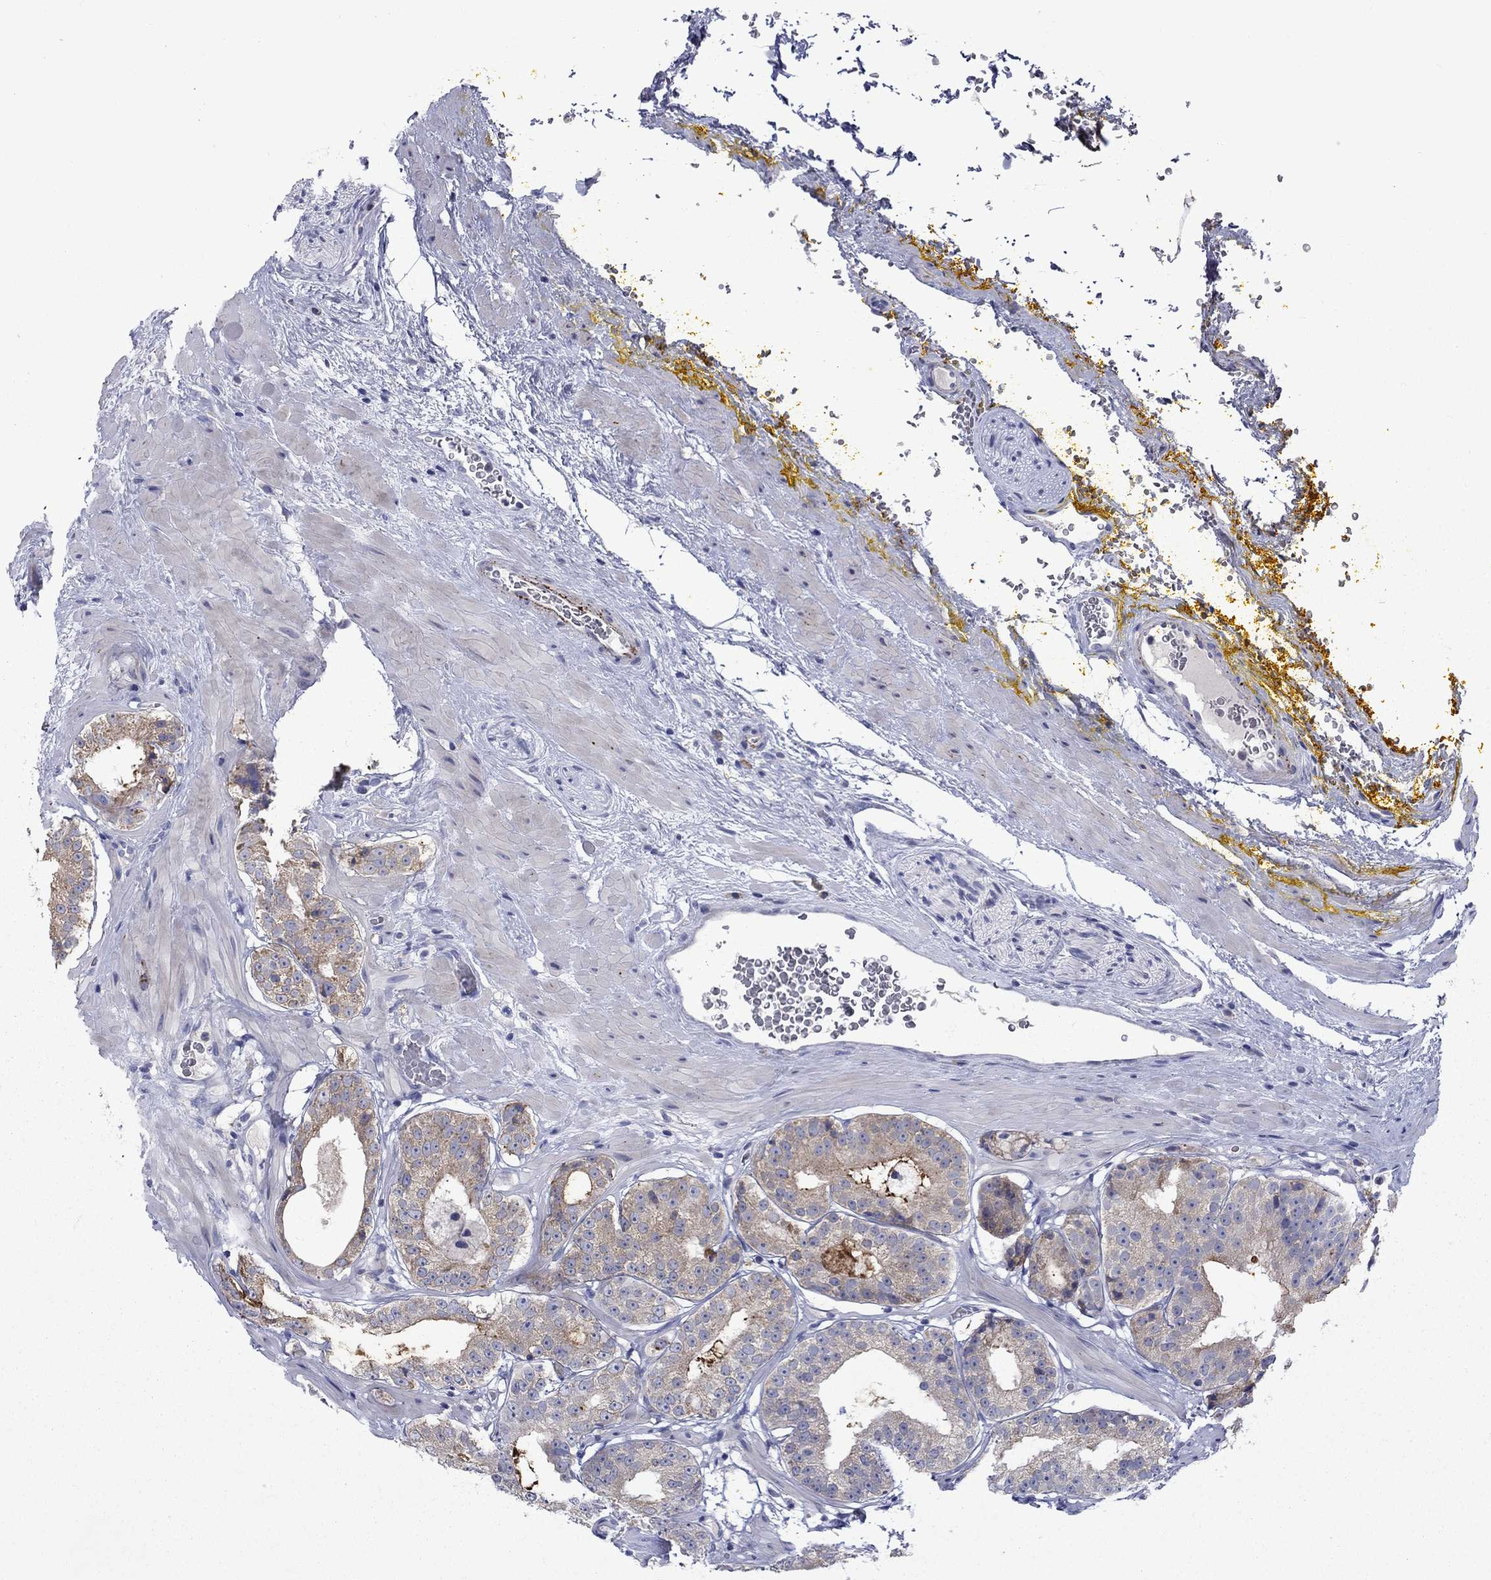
{"staining": {"intensity": "moderate", "quantity": "<25%", "location": "cytoplasmic/membranous"}, "tissue": "prostate cancer", "cell_type": "Tumor cells", "image_type": "cancer", "snomed": [{"axis": "morphology", "description": "Adenocarcinoma, Low grade"}, {"axis": "topography", "description": "Prostate"}], "caption": "Human prostate adenocarcinoma (low-grade) stained with a brown dye demonstrates moderate cytoplasmic/membranous positive expression in about <25% of tumor cells.", "gene": "TMPRSS11A", "patient": {"sex": "male", "age": 60}}